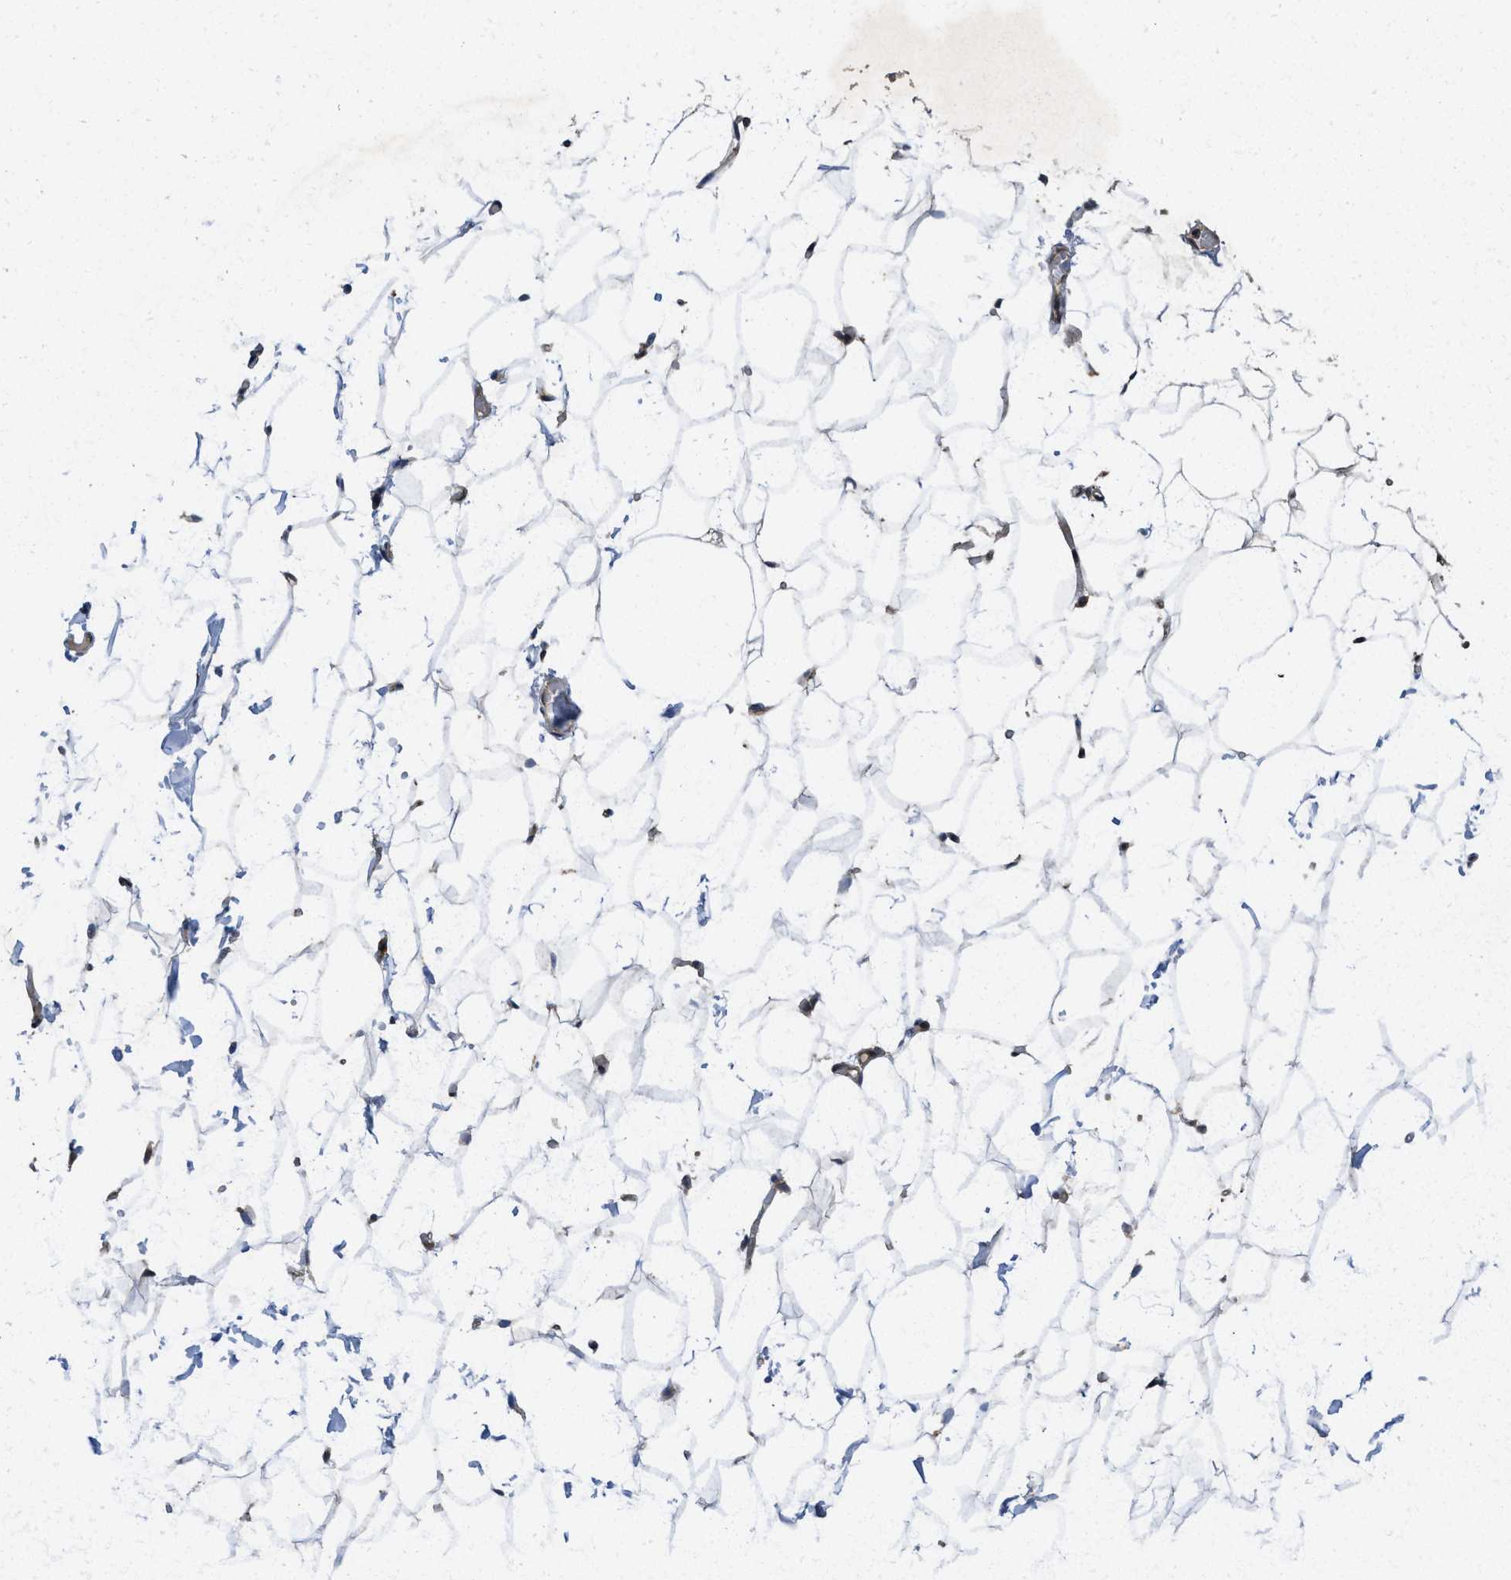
{"staining": {"intensity": "weak", "quantity": ">75%", "location": "cytoplasmic/membranous"}, "tissue": "adipose tissue", "cell_type": "Adipocytes", "image_type": "normal", "snomed": [{"axis": "morphology", "description": "Normal tissue, NOS"}, {"axis": "topography", "description": "Breast"}, {"axis": "topography", "description": "Soft tissue"}], "caption": "Protein staining exhibits weak cytoplasmic/membranous positivity in about >75% of adipocytes in unremarkable adipose tissue. (DAB IHC, brown staining for protein, blue staining for nuclei).", "gene": "FZD6", "patient": {"sex": "female", "age": 75}}